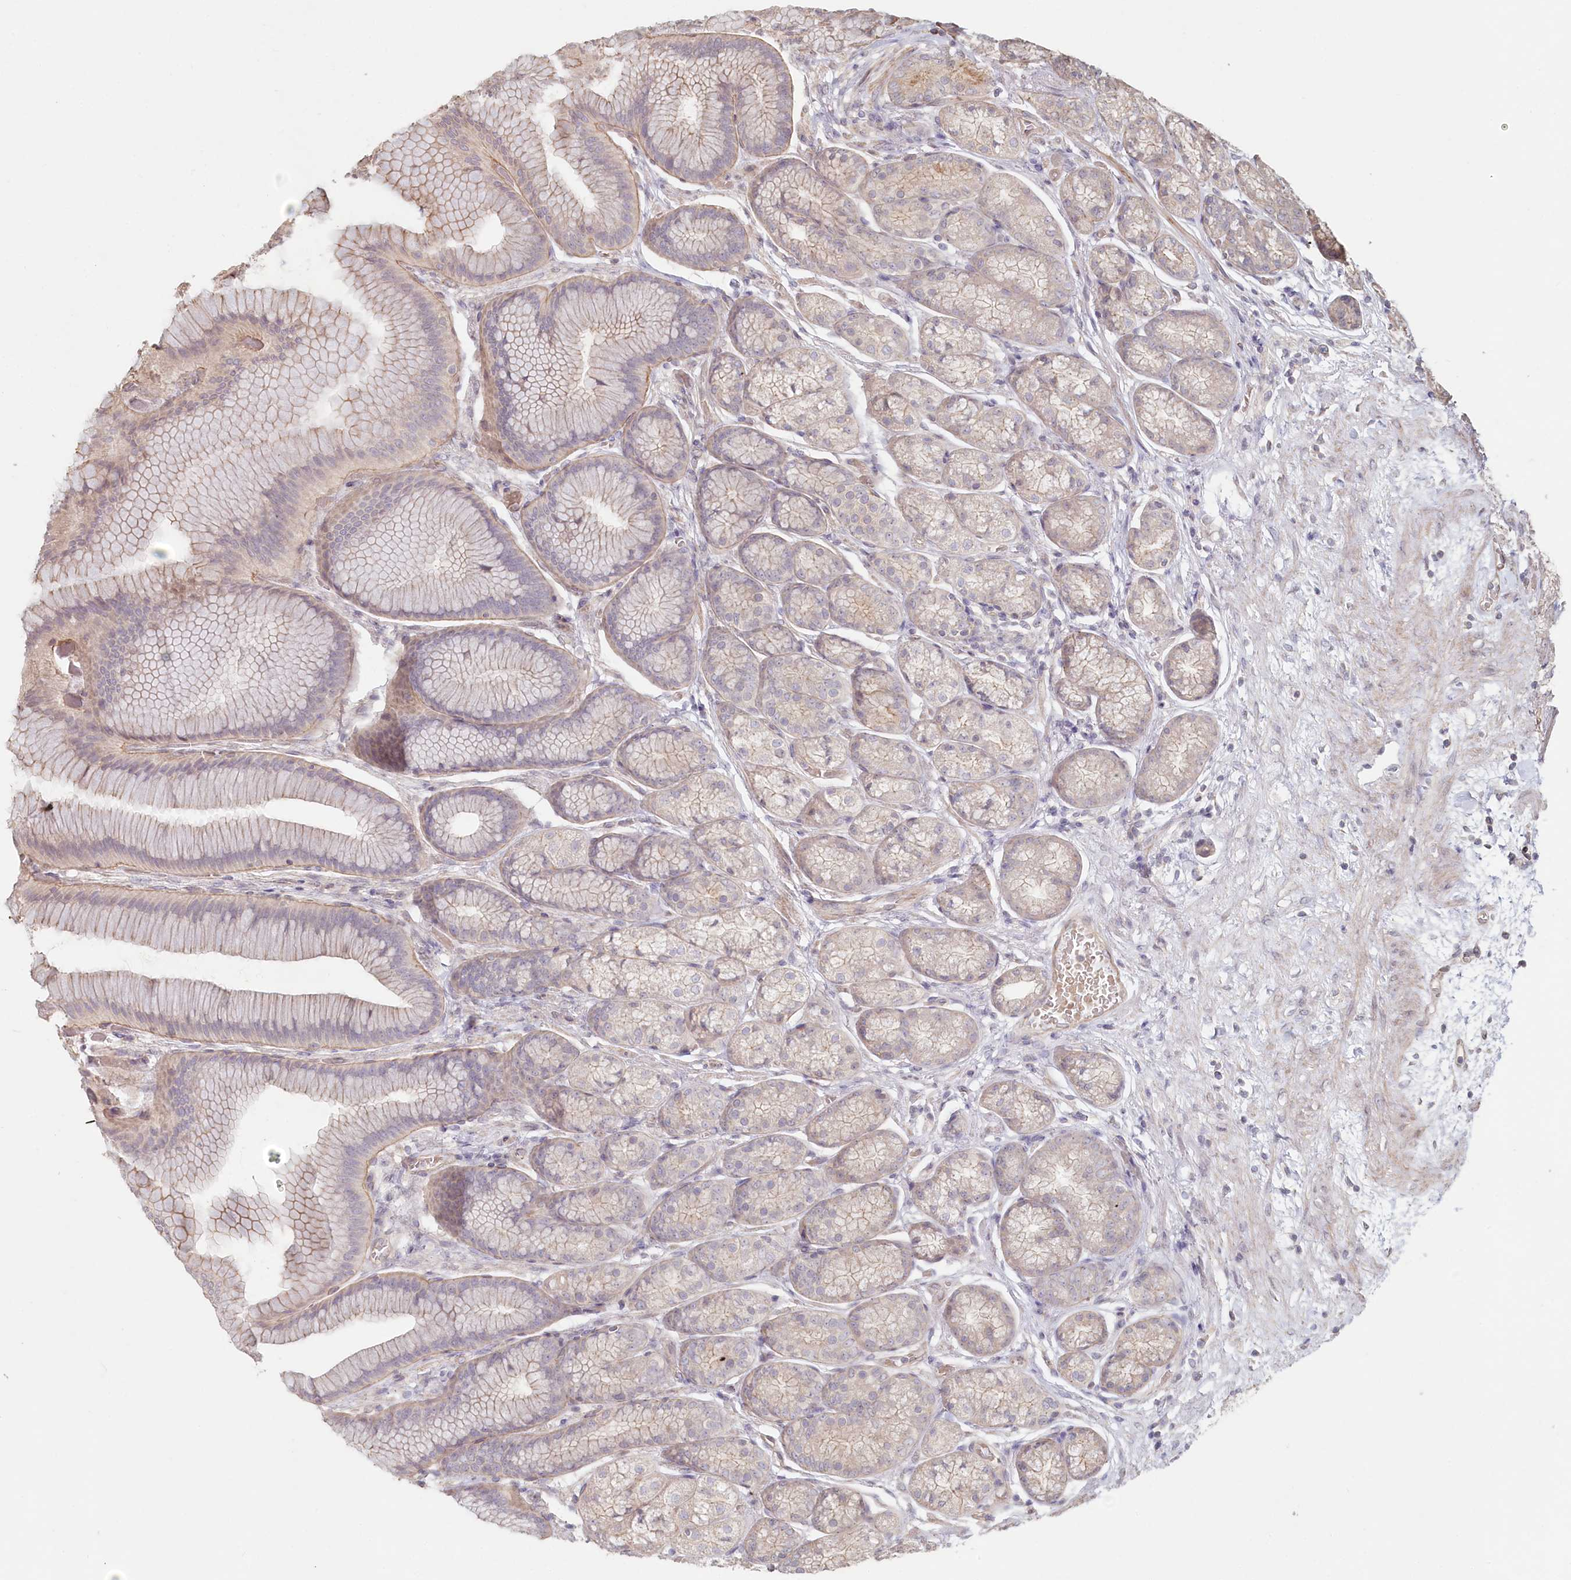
{"staining": {"intensity": "weak", "quantity": "<25%", "location": "cytoplasmic/membranous"}, "tissue": "stomach", "cell_type": "Glandular cells", "image_type": "normal", "snomed": [{"axis": "morphology", "description": "Normal tissue, NOS"}, {"axis": "morphology", "description": "Adenocarcinoma, NOS"}, {"axis": "morphology", "description": "Adenocarcinoma, High grade"}, {"axis": "topography", "description": "Stomach, upper"}, {"axis": "topography", "description": "Stomach"}], "caption": "Immunohistochemistry (IHC) of normal human stomach displays no expression in glandular cells. (Stains: DAB immunohistochemistry with hematoxylin counter stain, Microscopy: brightfield microscopy at high magnification).", "gene": "TCHP", "patient": {"sex": "female", "age": 65}}